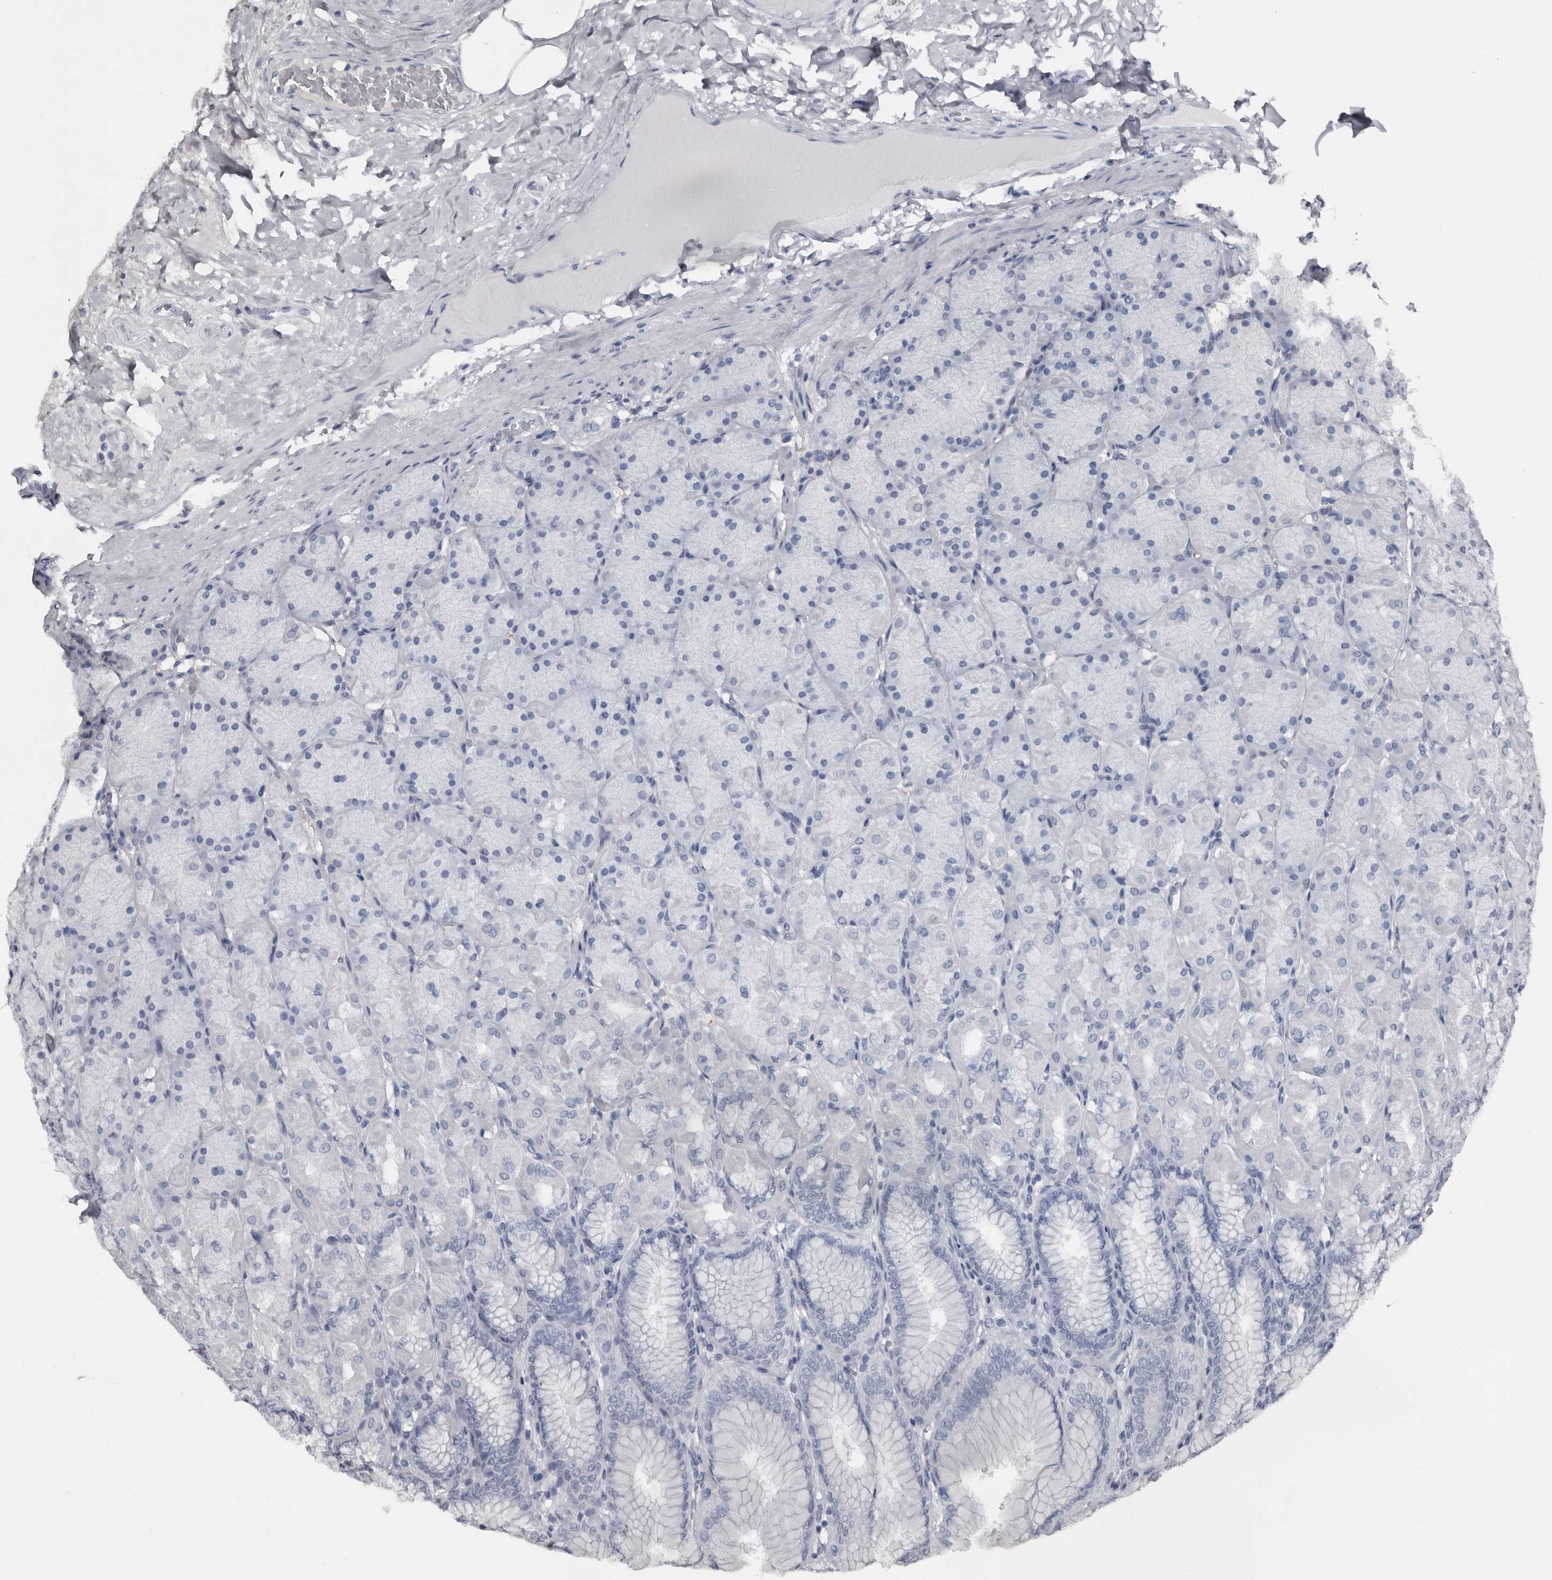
{"staining": {"intensity": "negative", "quantity": "none", "location": "none"}, "tissue": "stomach", "cell_type": "Glandular cells", "image_type": "normal", "snomed": [{"axis": "morphology", "description": "Normal tissue, NOS"}, {"axis": "topography", "description": "Stomach, upper"}], "caption": "This is a histopathology image of IHC staining of normal stomach, which shows no staining in glandular cells. (IHC, brightfield microscopy, high magnification).", "gene": "GREB1", "patient": {"sex": "female", "age": 56}}